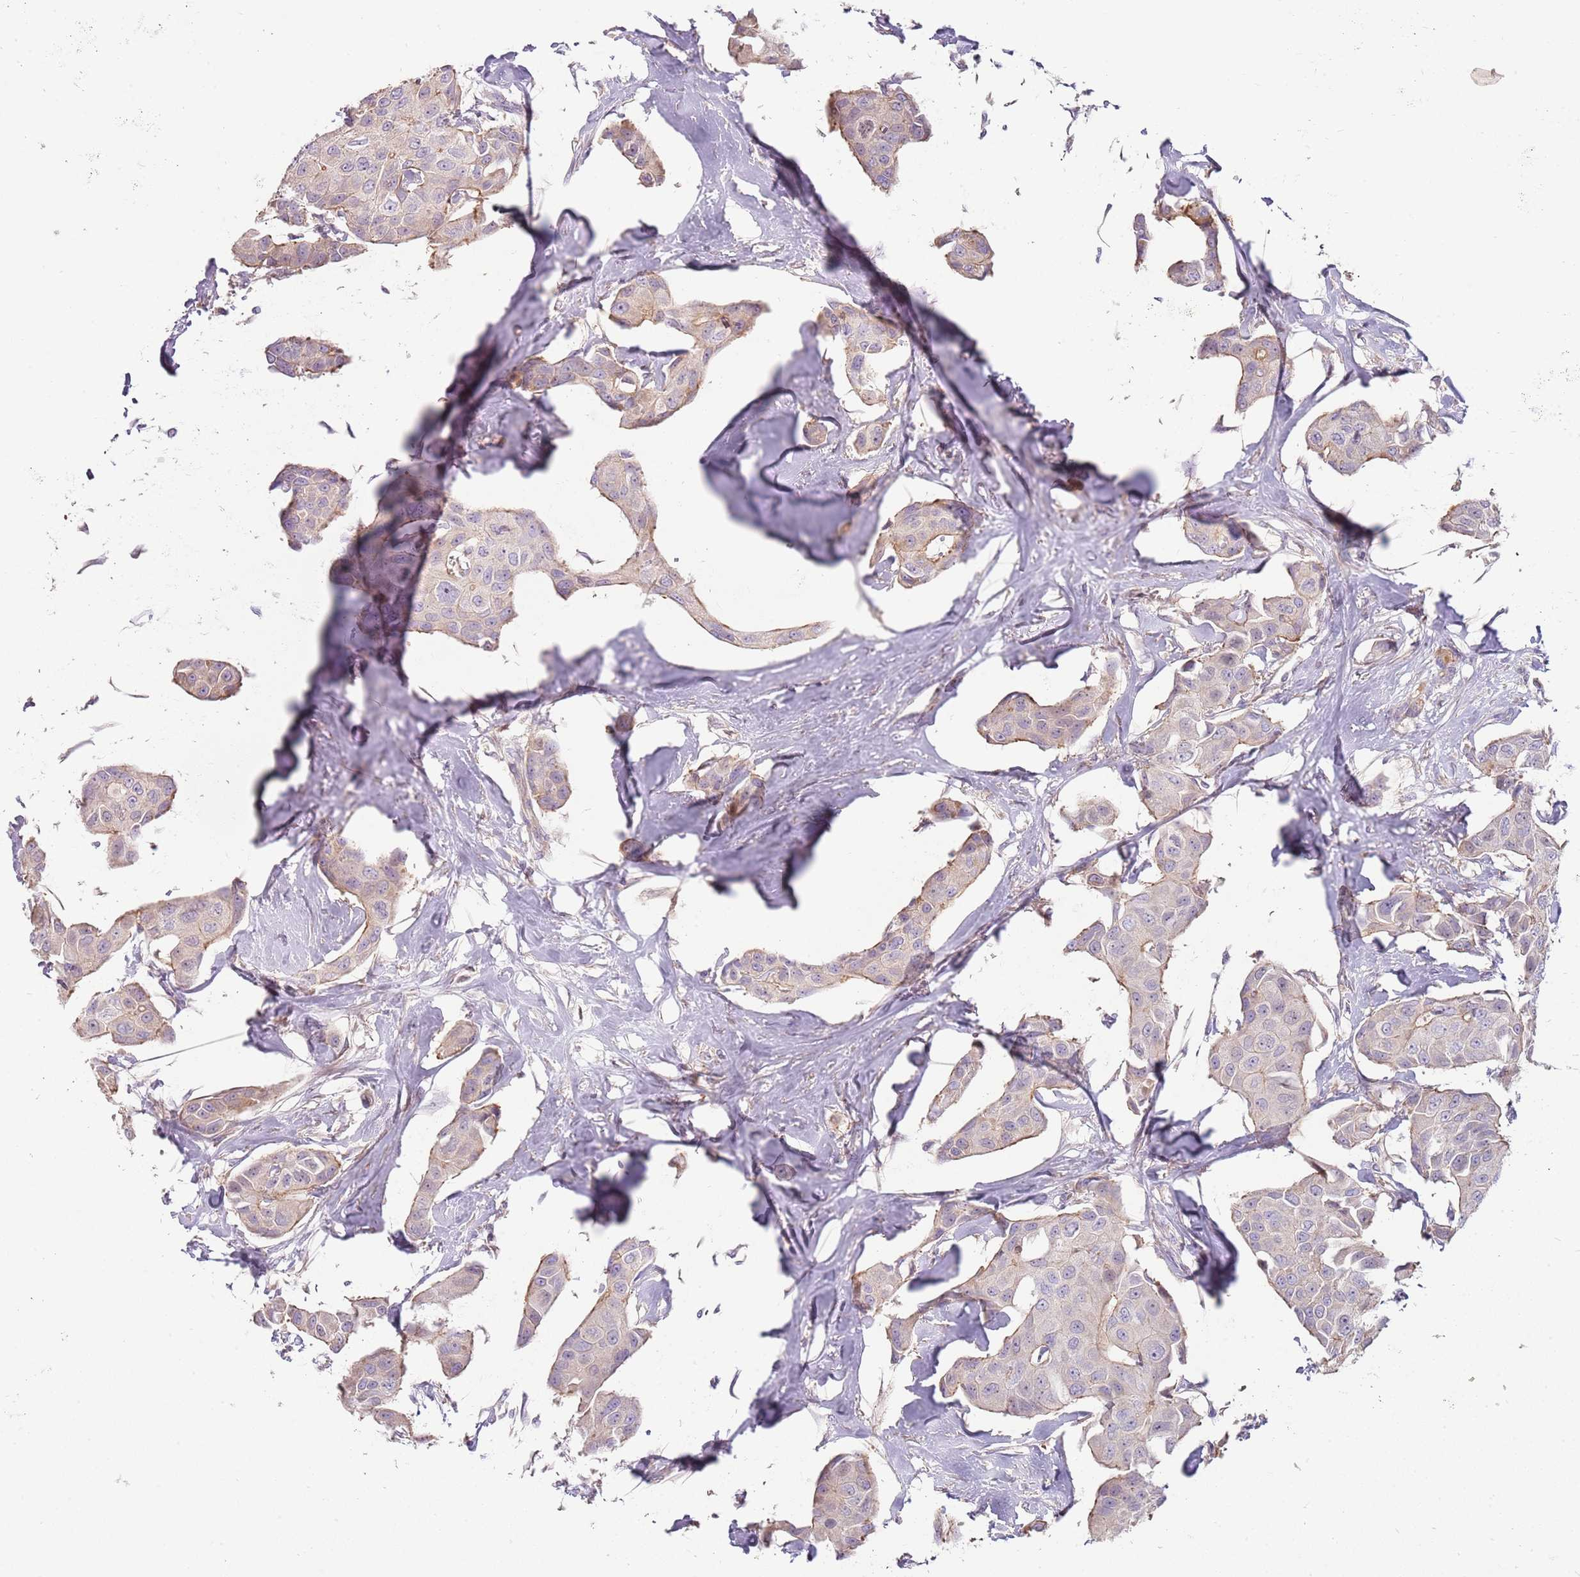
{"staining": {"intensity": "weak", "quantity": "<25%", "location": "cytoplasmic/membranous"}, "tissue": "breast cancer", "cell_type": "Tumor cells", "image_type": "cancer", "snomed": [{"axis": "morphology", "description": "Duct carcinoma"}, {"axis": "topography", "description": "Breast"}, {"axis": "topography", "description": "Lymph node"}], "caption": "The IHC photomicrograph has no significant positivity in tumor cells of breast cancer tissue.", "gene": "MCUB", "patient": {"sex": "female", "age": 80}}